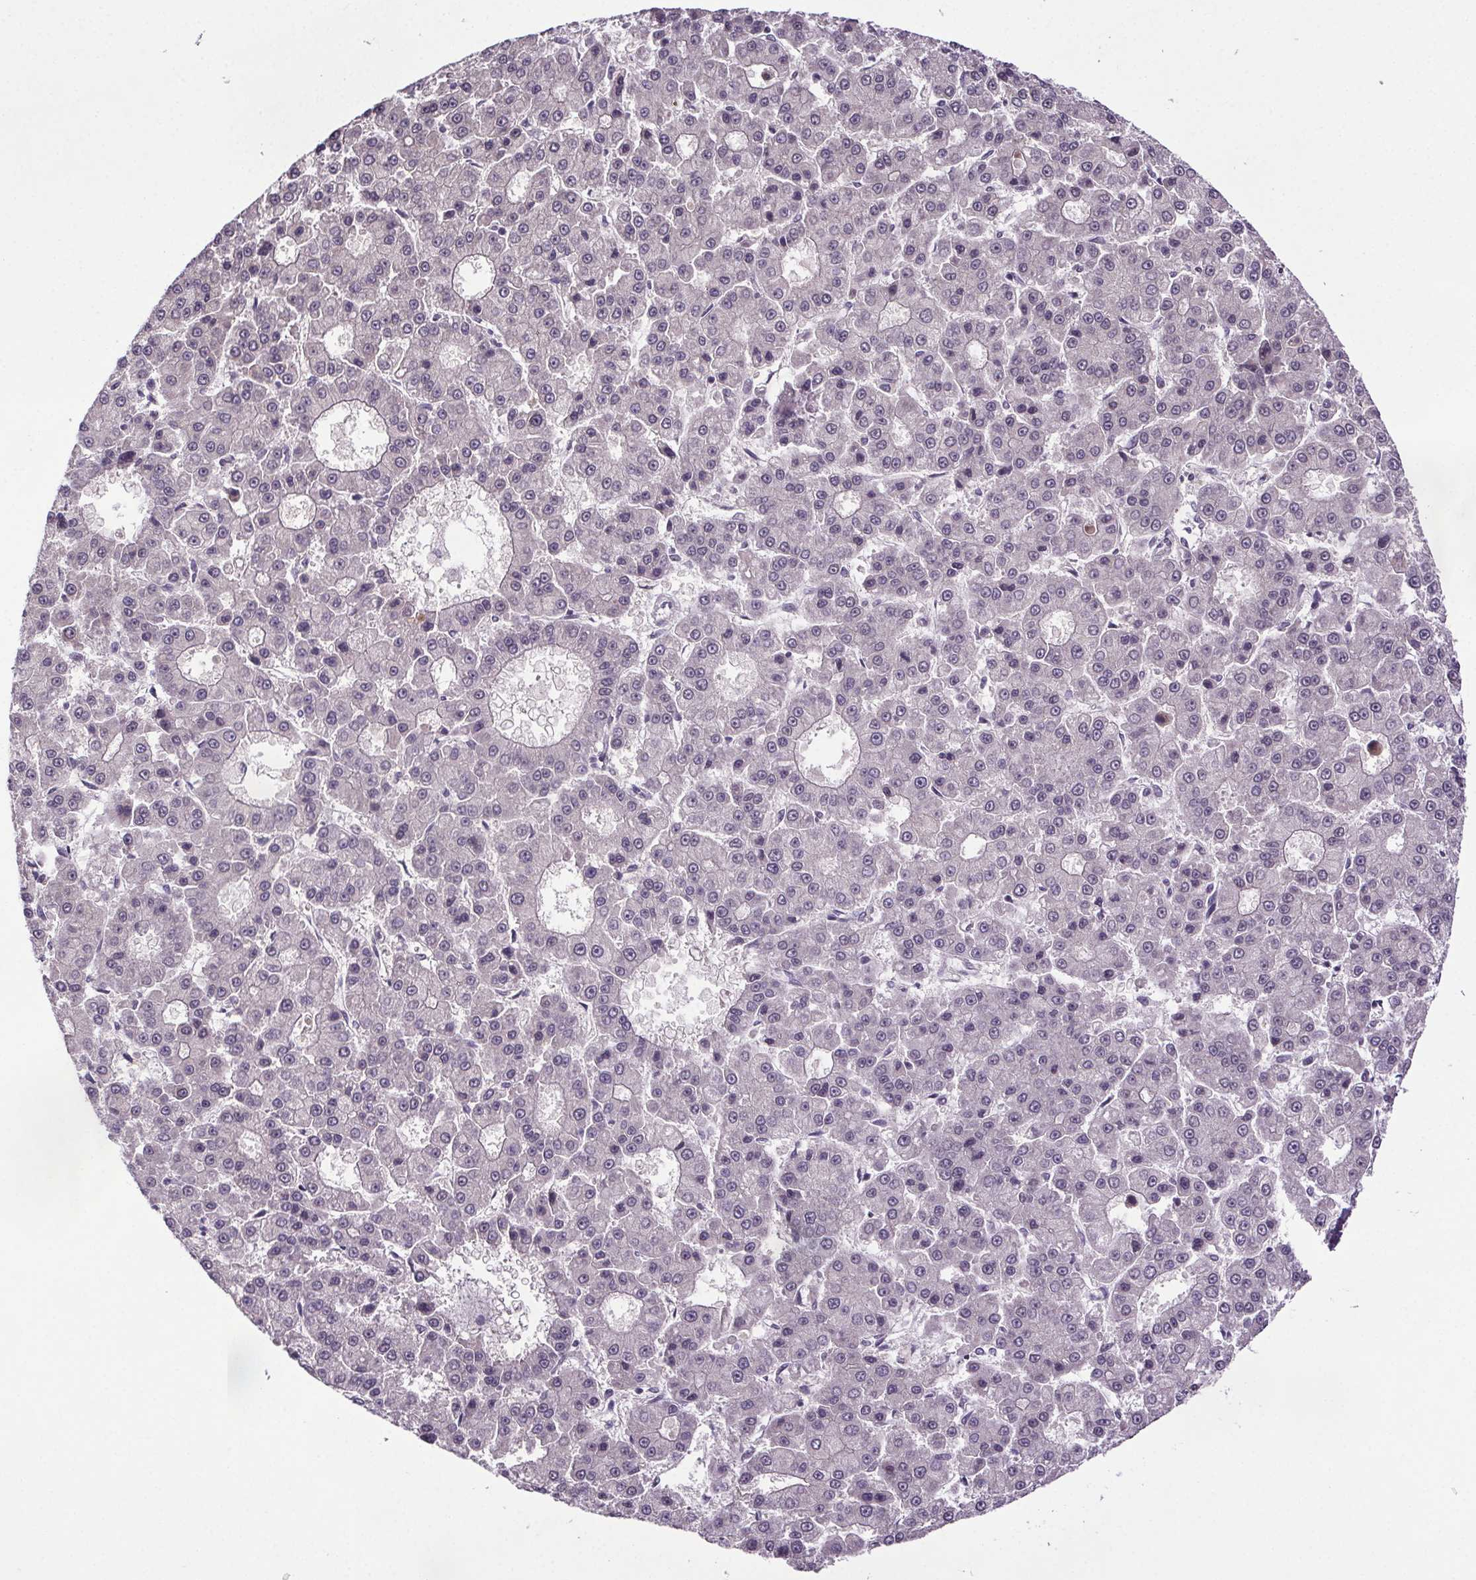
{"staining": {"intensity": "weak", "quantity": "<25%", "location": "nuclear"}, "tissue": "liver cancer", "cell_type": "Tumor cells", "image_type": "cancer", "snomed": [{"axis": "morphology", "description": "Carcinoma, Hepatocellular, NOS"}, {"axis": "topography", "description": "Liver"}], "caption": "IHC of hepatocellular carcinoma (liver) shows no positivity in tumor cells.", "gene": "ATMIN", "patient": {"sex": "male", "age": 70}}